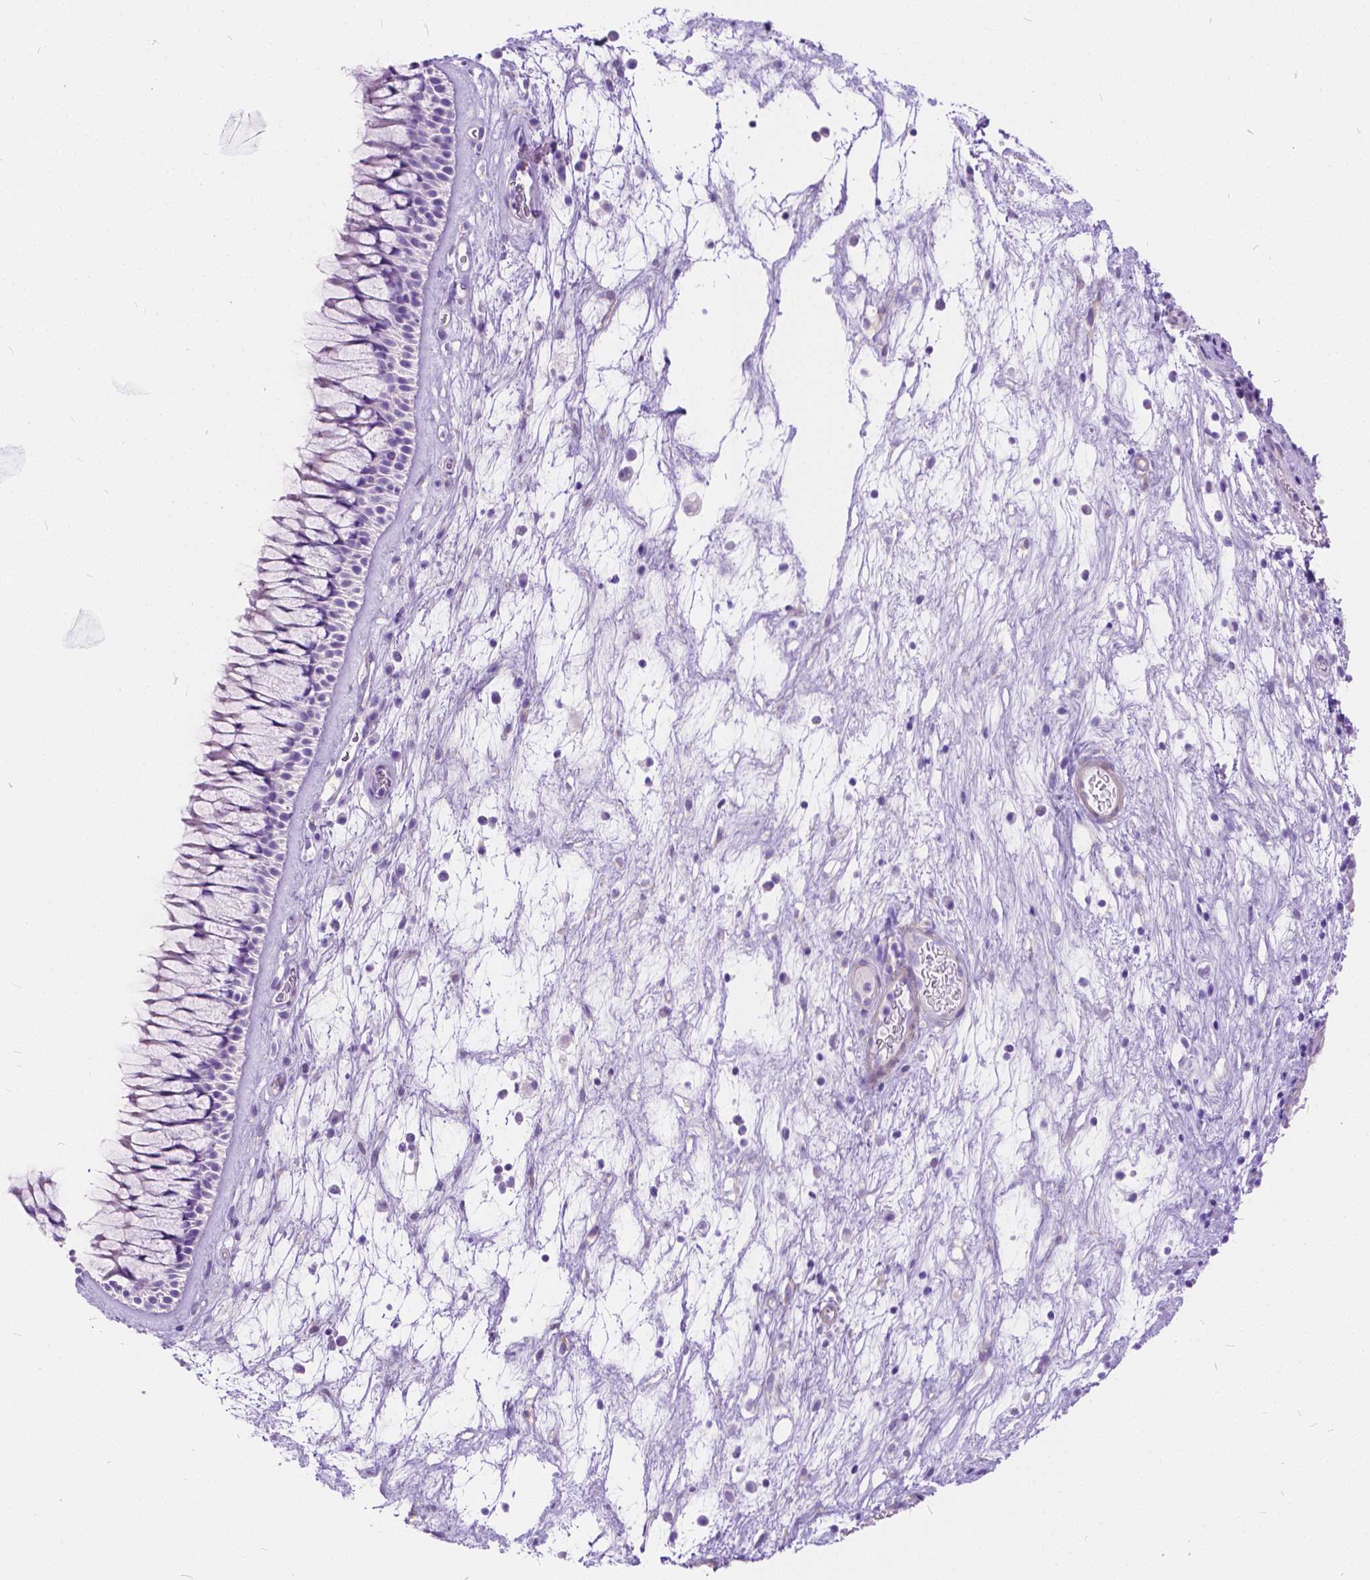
{"staining": {"intensity": "negative", "quantity": "none", "location": "none"}, "tissue": "nasopharynx", "cell_type": "Respiratory epithelial cells", "image_type": "normal", "snomed": [{"axis": "morphology", "description": "Normal tissue, NOS"}, {"axis": "topography", "description": "Nasopharynx"}], "caption": "This is a histopathology image of immunohistochemistry (IHC) staining of unremarkable nasopharynx, which shows no staining in respiratory epithelial cells.", "gene": "CHRM1", "patient": {"sex": "male", "age": 74}}